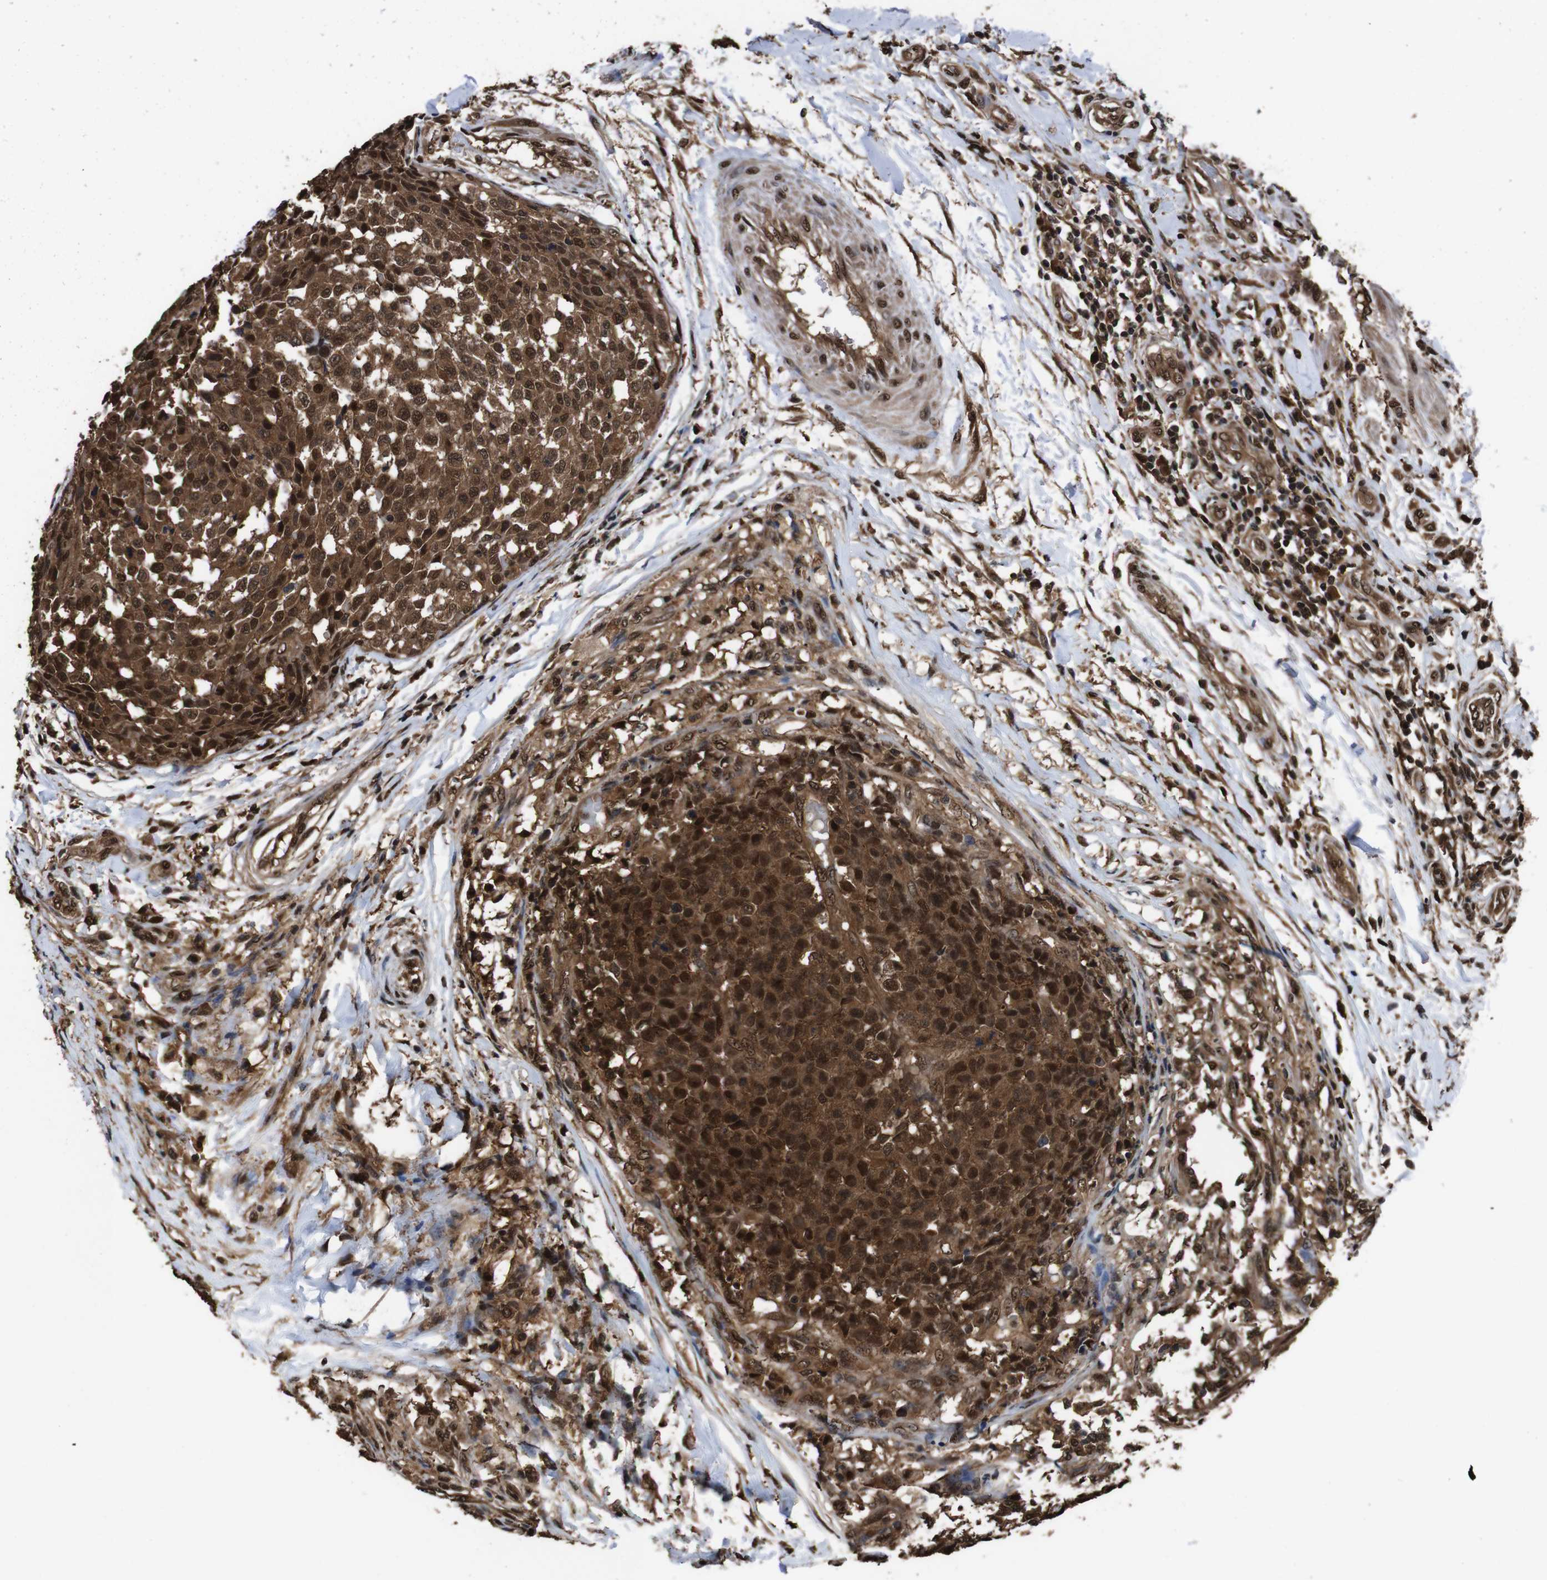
{"staining": {"intensity": "moderate", "quantity": ">75%", "location": "cytoplasmic/membranous,nuclear"}, "tissue": "testis cancer", "cell_type": "Tumor cells", "image_type": "cancer", "snomed": [{"axis": "morphology", "description": "Seminoma, NOS"}, {"axis": "topography", "description": "Testis"}], "caption": "Tumor cells reveal moderate cytoplasmic/membranous and nuclear positivity in about >75% of cells in seminoma (testis). The protein of interest is stained brown, and the nuclei are stained in blue (DAB IHC with brightfield microscopy, high magnification).", "gene": "VCP", "patient": {"sex": "male", "age": 59}}